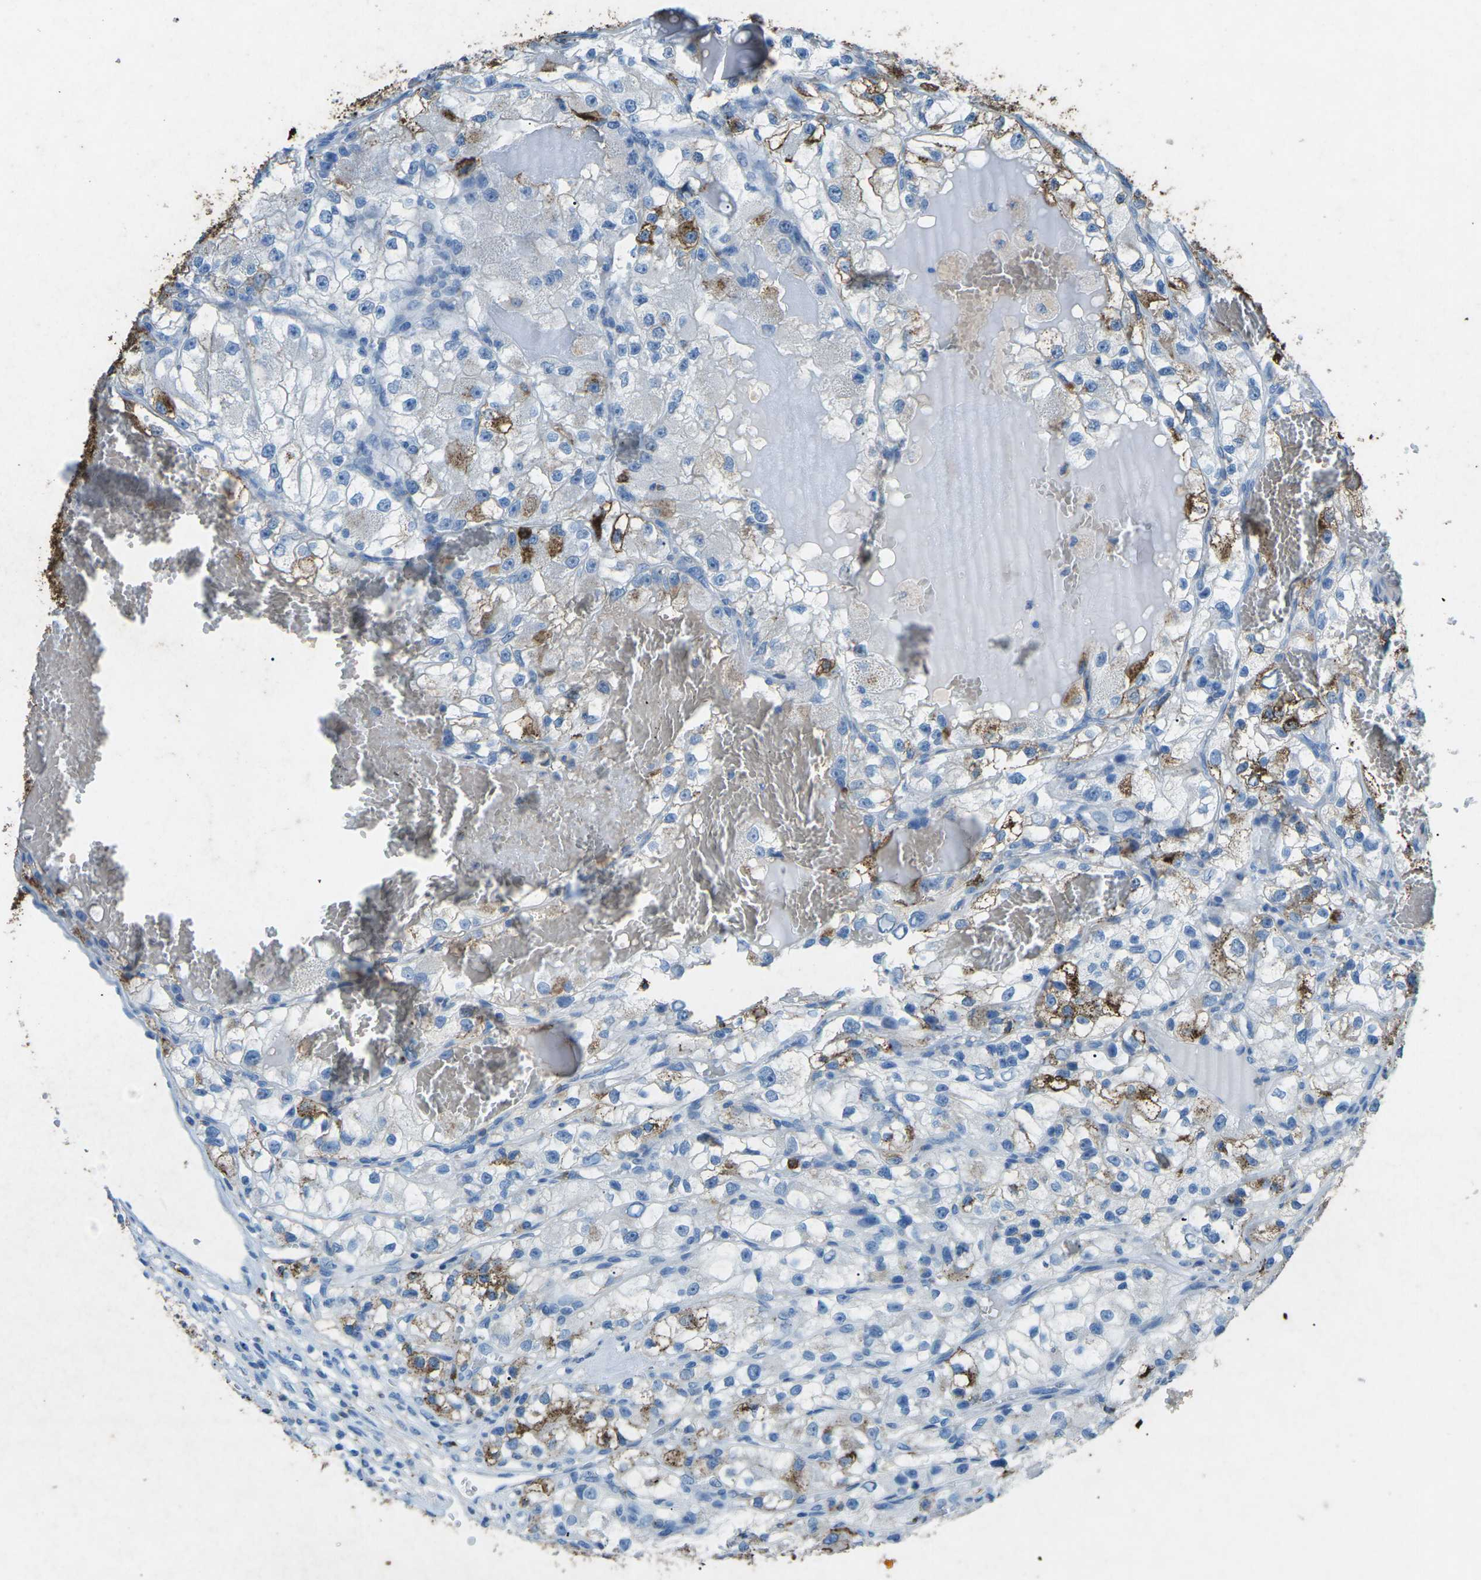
{"staining": {"intensity": "moderate", "quantity": "<25%", "location": "cytoplasmic/membranous"}, "tissue": "renal cancer", "cell_type": "Tumor cells", "image_type": "cancer", "snomed": [{"axis": "morphology", "description": "Adenocarcinoma, NOS"}, {"axis": "topography", "description": "Kidney"}], "caption": "A micrograph of human renal cancer stained for a protein reveals moderate cytoplasmic/membranous brown staining in tumor cells.", "gene": "CTAGE1", "patient": {"sex": "female", "age": 57}}